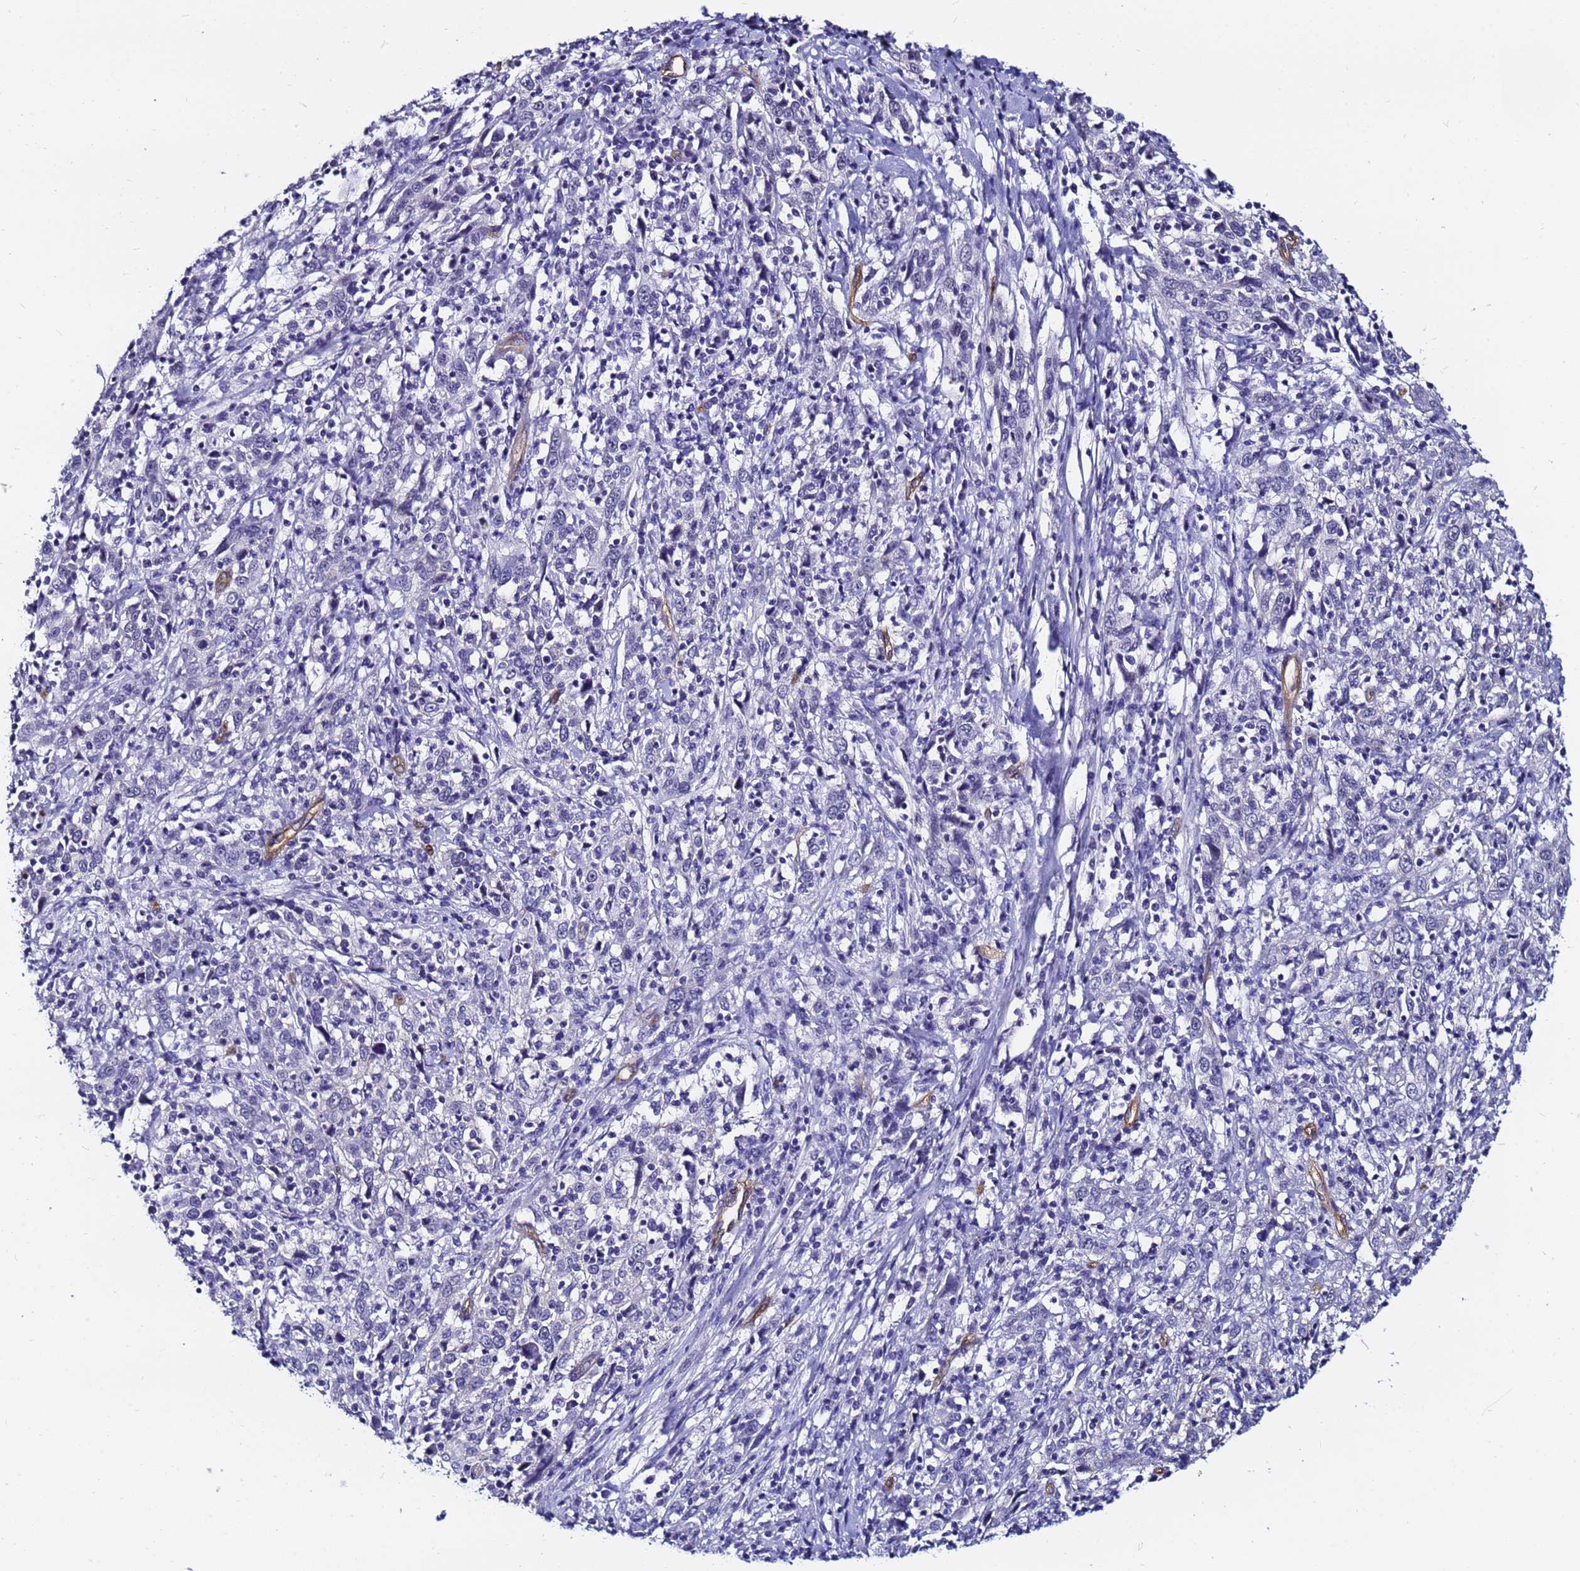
{"staining": {"intensity": "negative", "quantity": "none", "location": "none"}, "tissue": "cervical cancer", "cell_type": "Tumor cells", "image_type": "cancer", "snomed": [{"axis": "morphology", "description": "Squamous cell carcinoma, NOS"}, {"axis": "topography", "description": "Cervix"}], "caption": "Immunohistochemistry (IHC) histopathology image of cervical cancer stained for a protein (brown), which shows no staining in tumor cells.", "gene": "DEFB104A", "patient": {"sex": "female", "age": 46}}